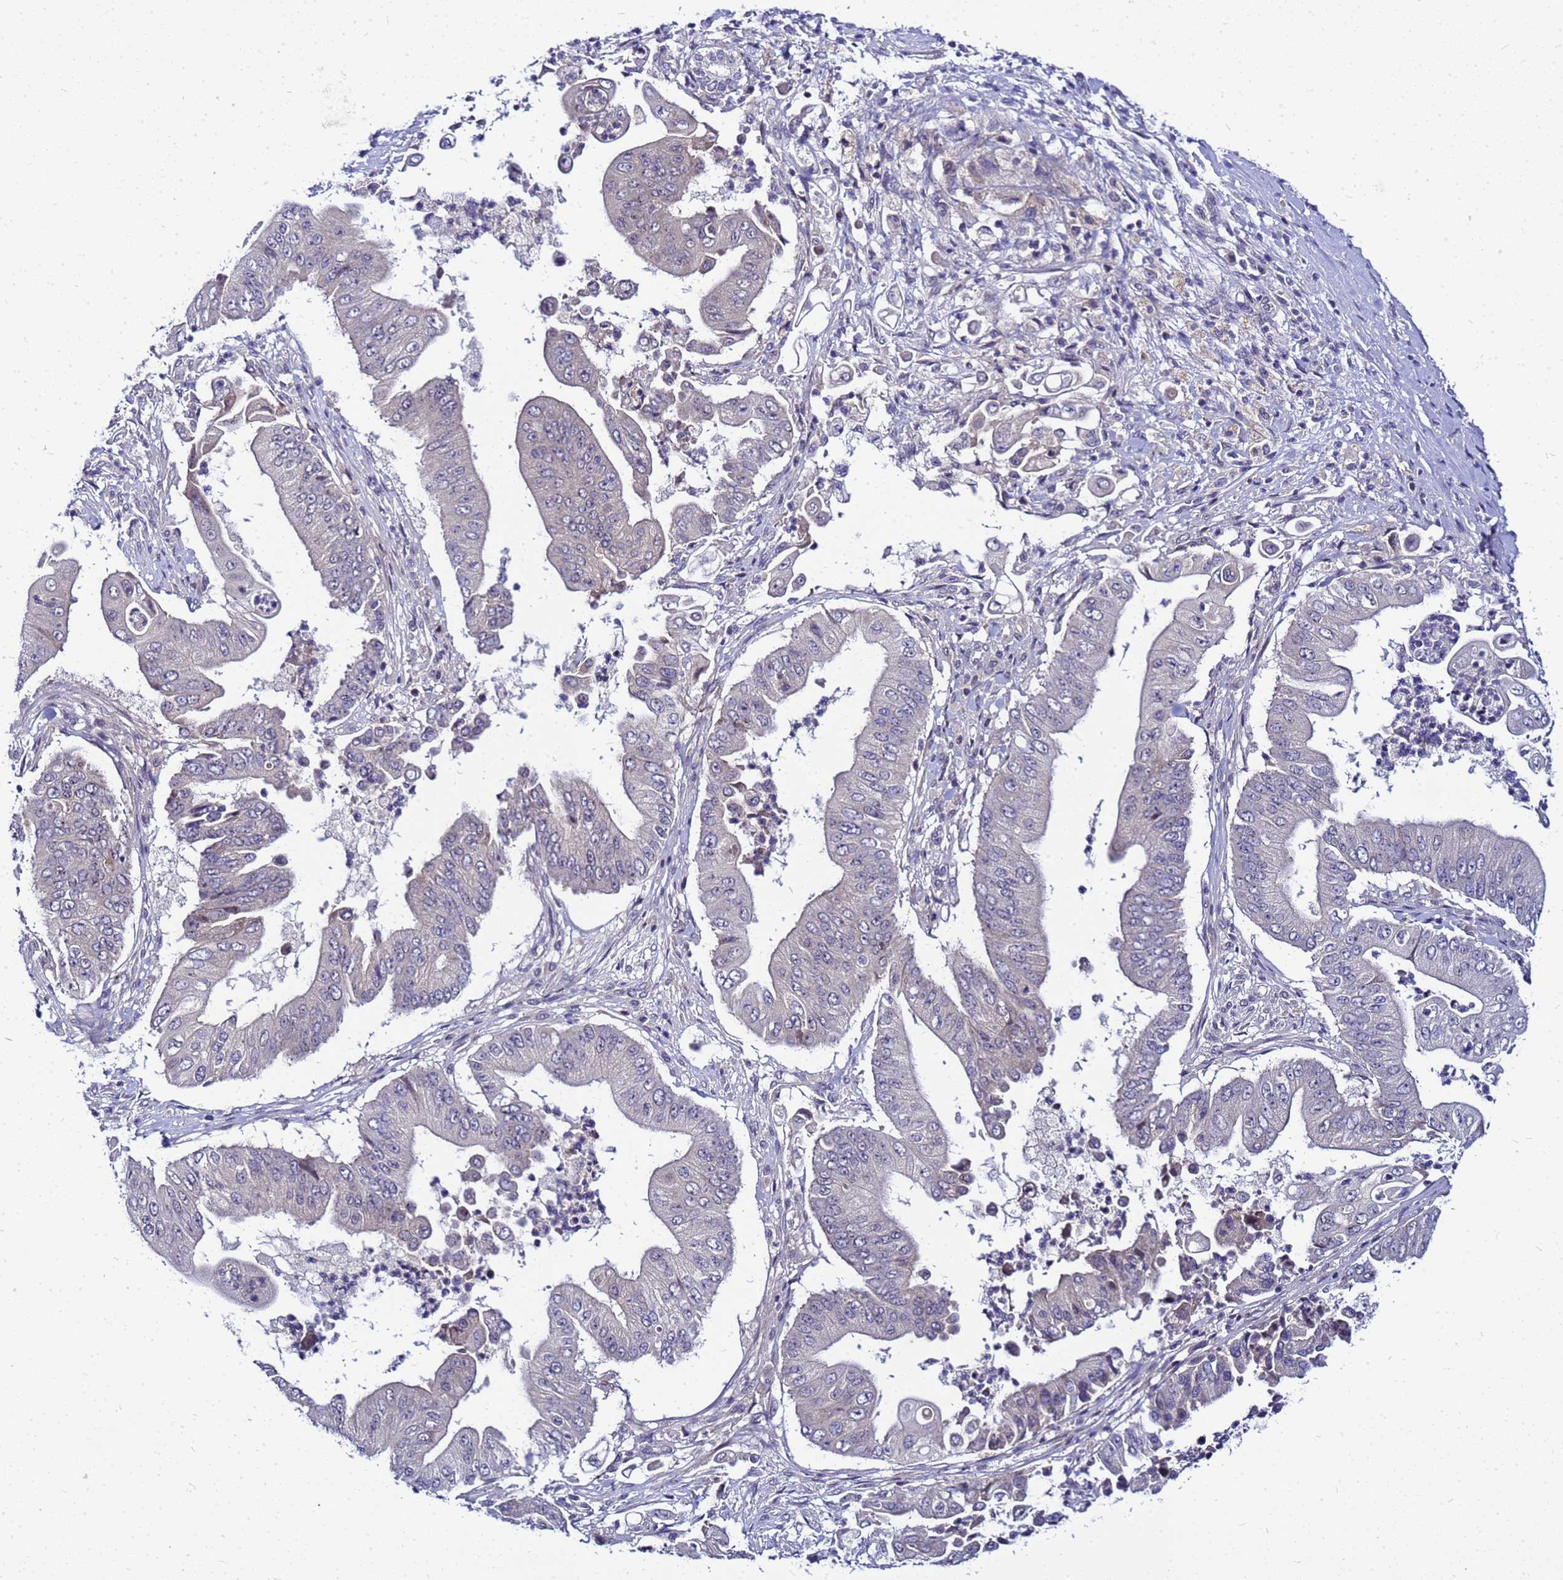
{"staining": {"intensity": "negative", "quantity": "none", "location": "none"}, "tissue": "pancreatic cancer", "cell_type": "Tumor cells", "image_type": "cancer", "snomed": [{"axis": "morphology", "description": "Adenocarcinoma, NOS"}, {"axis": "topography", "description": "Pancreas"}], "caption": "Immunohistochemistry micrograph of neoplastic tissue: human pancreatic cancer (adenocarcinoma) stained with DAB (3,3'-diaminobenzidine) exhibits no significant protein staining in tumor cells.", "gene": "SAT1", "patient": {"sex": "female", "age": 77}}